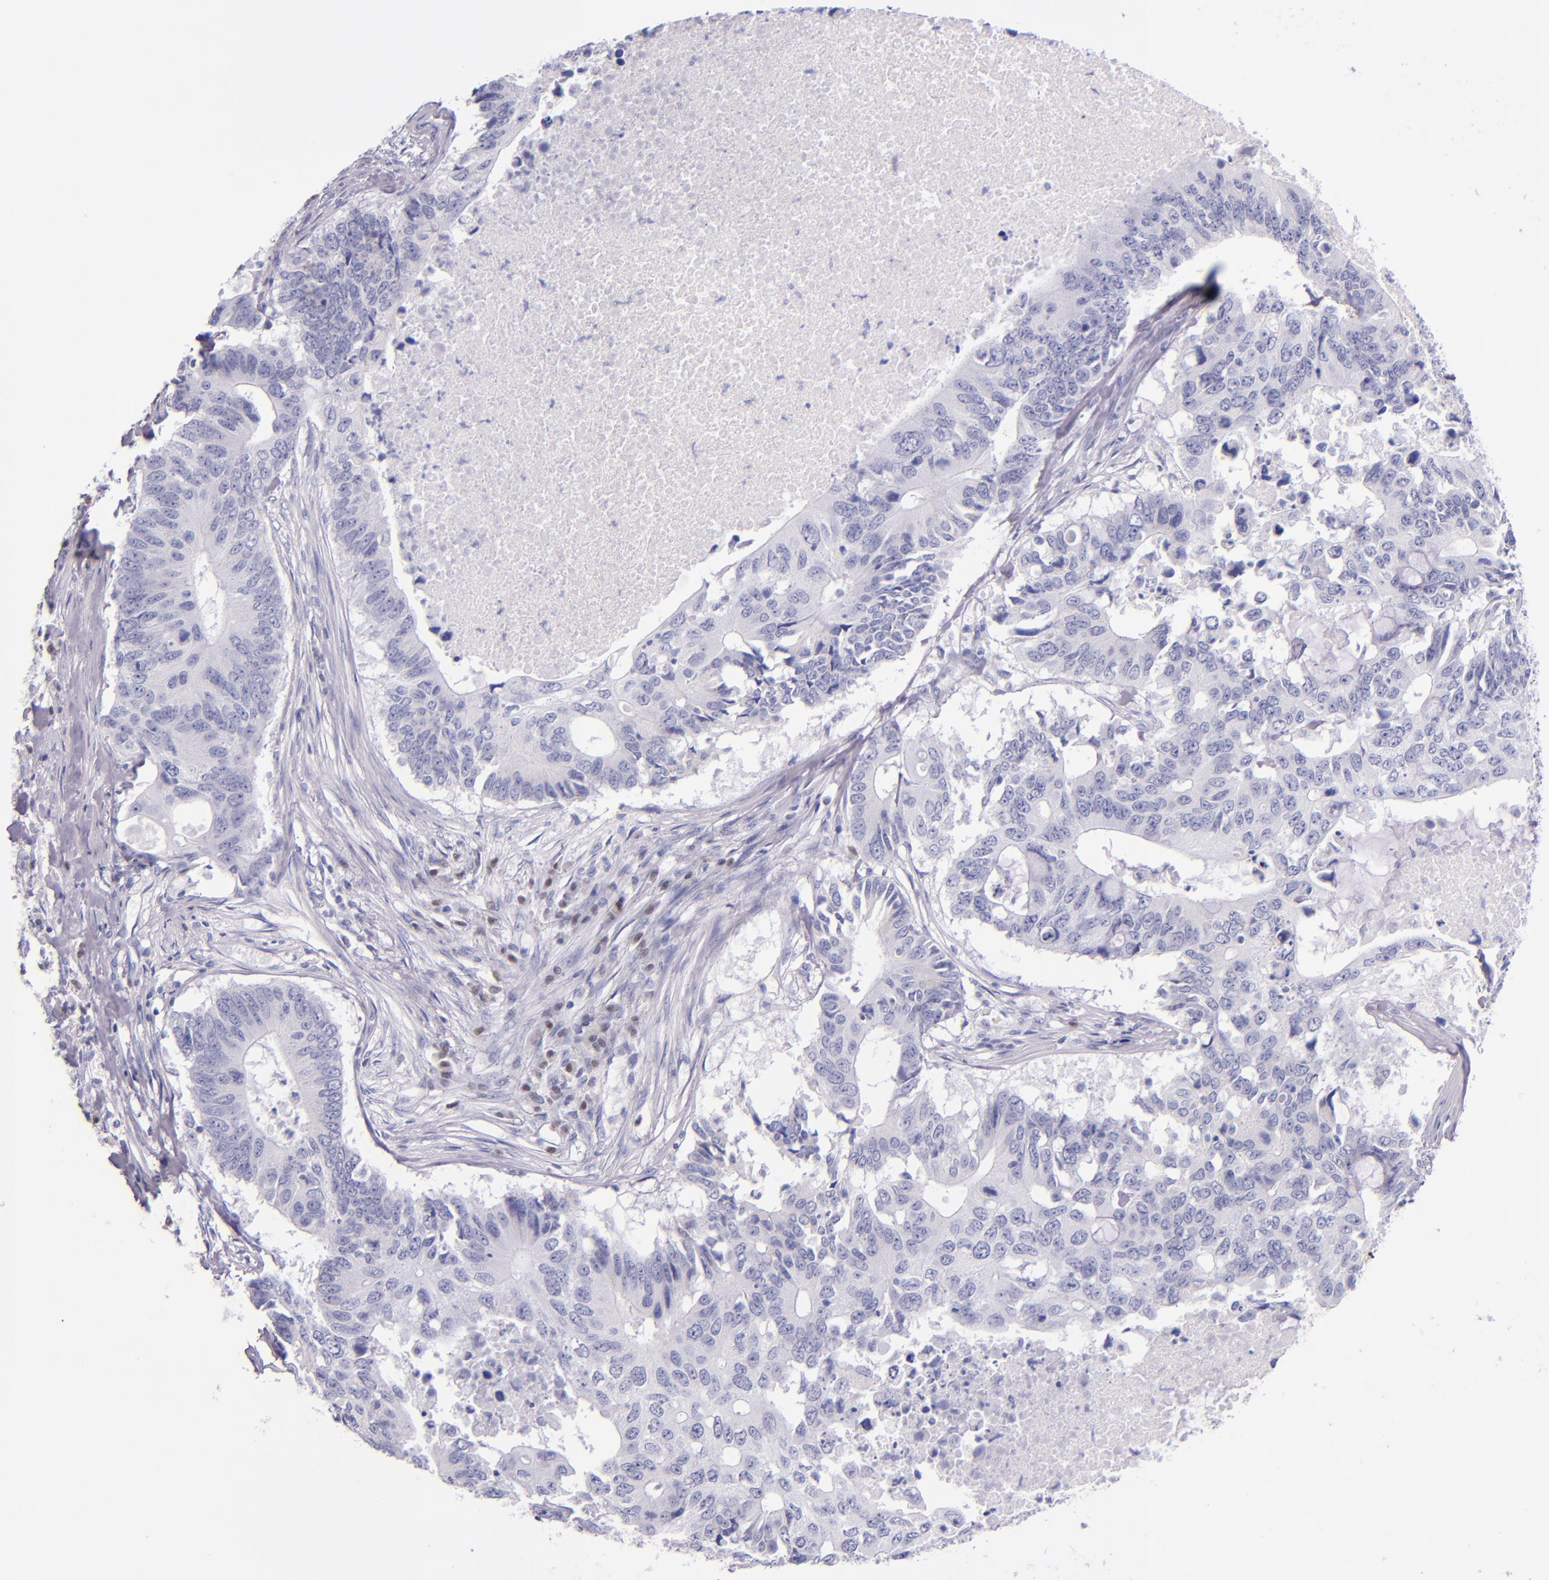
{"staining": {"intensity": "negative", "quantity": "none", "location": "none"}, "tissue": "colorectal cancer", "cell_type": "Tumor cells", "image_type": "cancer", "snomed": [{"axis": "morphology", "description": "Adenocarcinoma, NOS"}, {"axis": "topography", "description": "Colon"}], "caption": "This is an immunohistochemistry image of colorectal cancer. There is no expression in tumor cells.", "gene": "IRF4", "patient": {"sex": "male", "age": 71}}